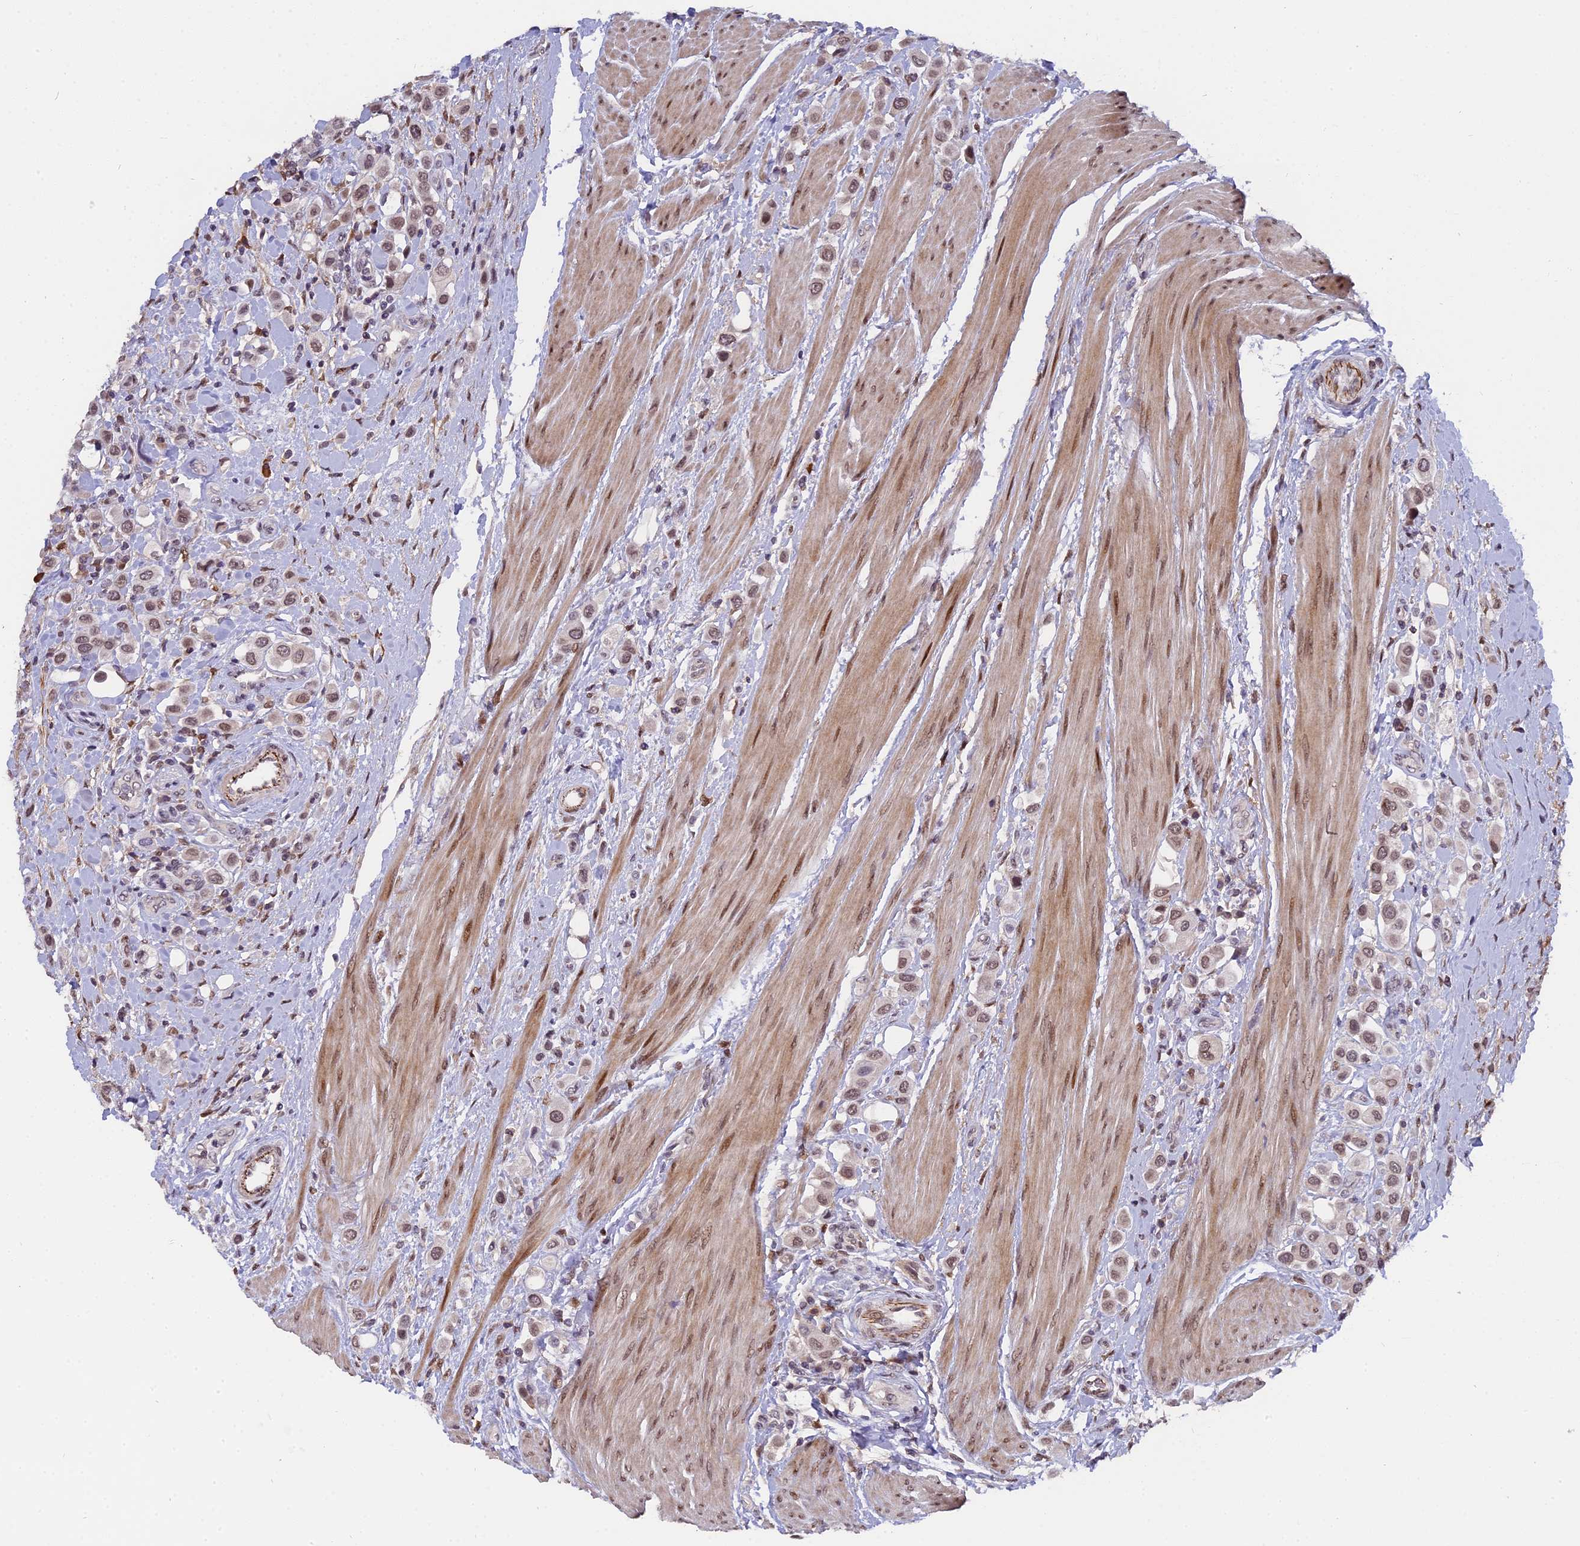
{"staining": {"intensity": "moderate", "quantity": ">75%", "location": "nuclear"}, "tissue": "urothelial cancer", "cell_type": "Tumor cells", "image_type": "cancer", "snomed": [{"axis": "morphology", "description": "Urothelial carcinoma, High grade"}, {"axis": "topography", "description": "Urinary bladder"}], "caption": "IHC photomicrograph of neoplastic tissue: human urothelial carcinoma (high-grade) stained using immunohistochemistry reveals medium levels of moderate protein expression localized specifically in the nuclear of tumor cells, appearing as a nuclear brown color.", "gene": "PYGO1", "patient": {"sex": "male", "age": 50}}